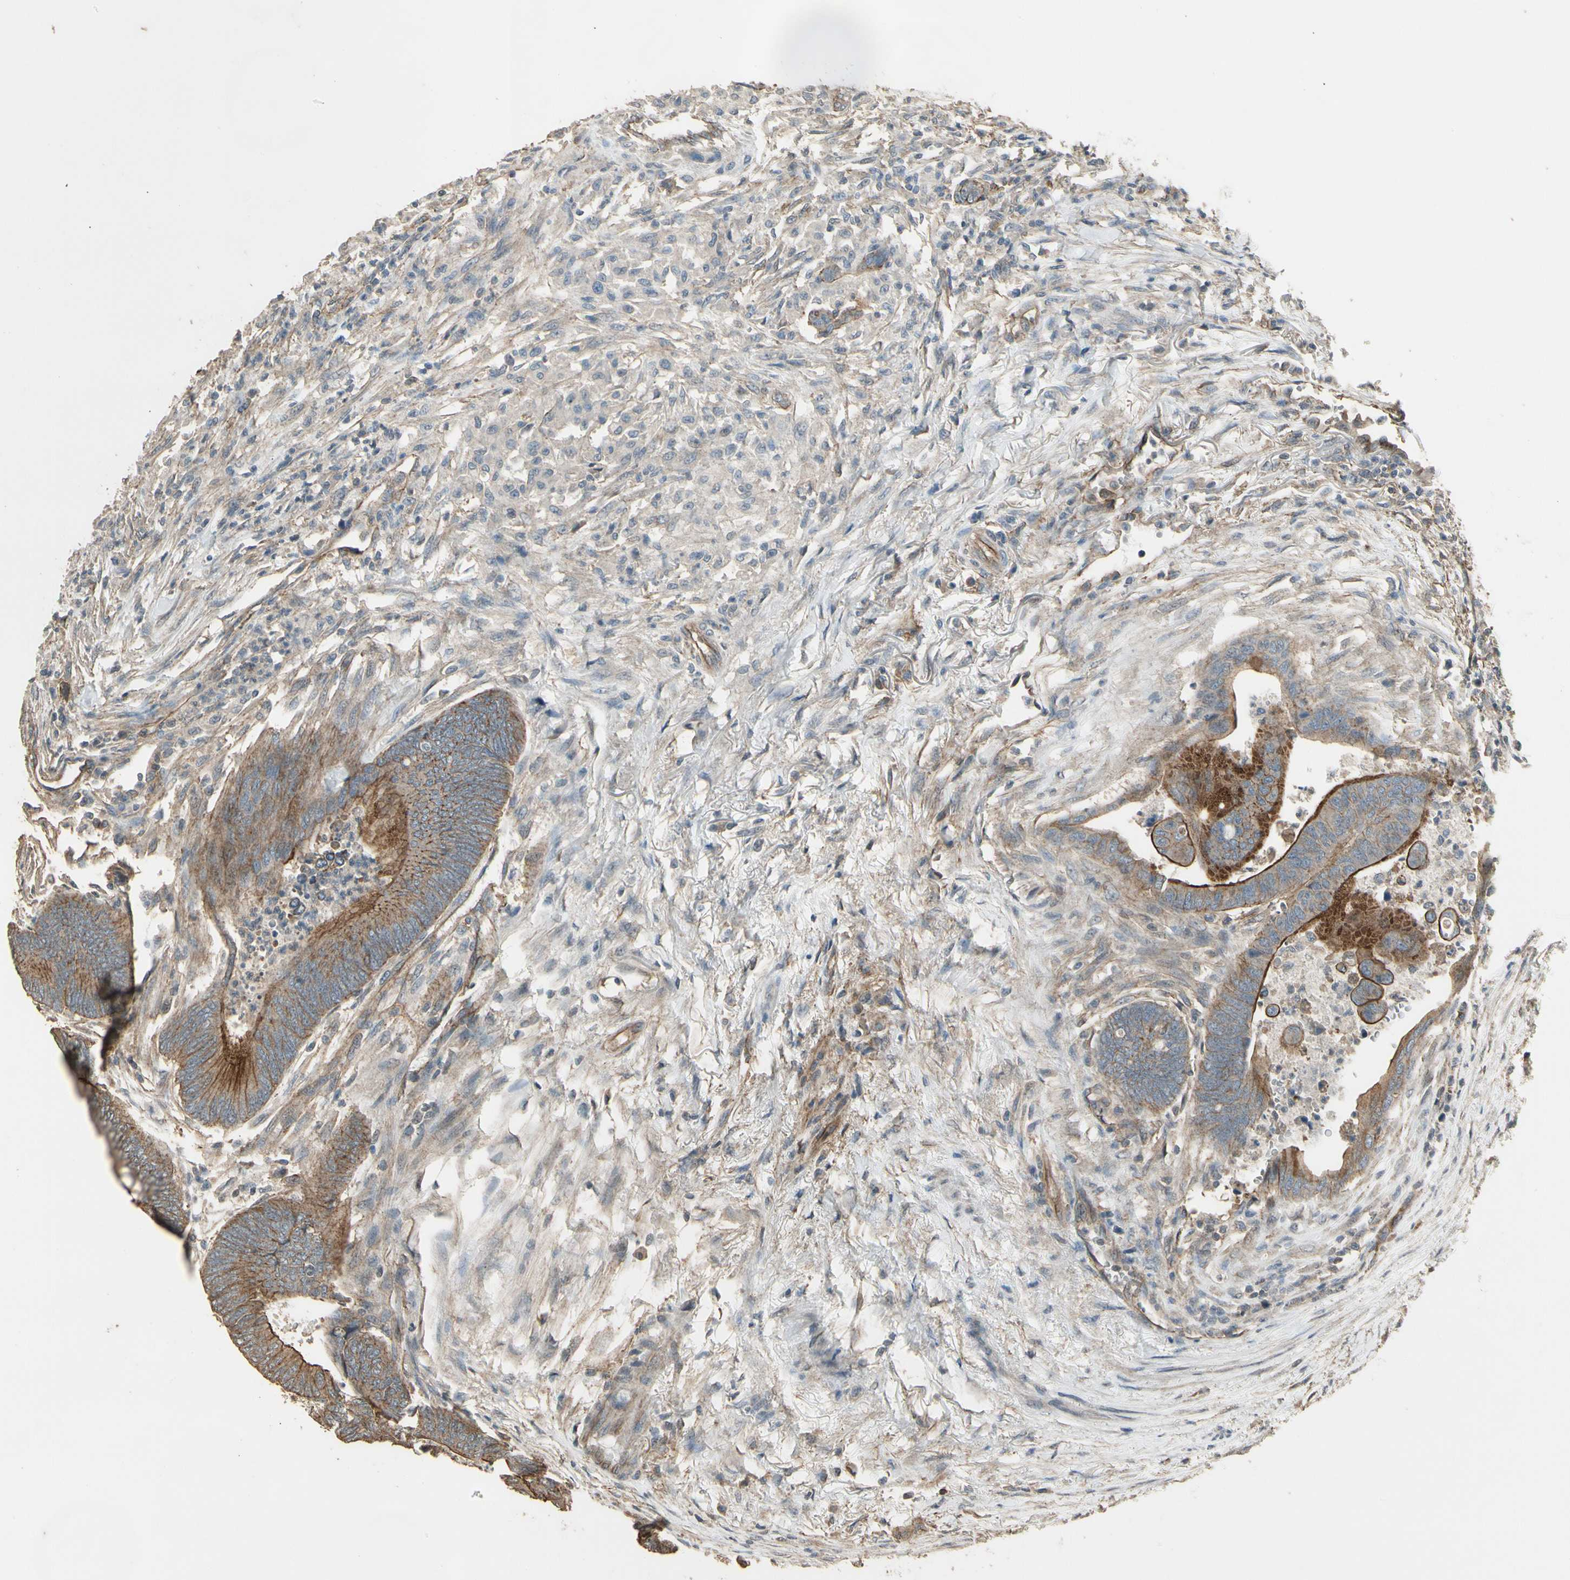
{"staining": {"intensity": "strong", "quantity": ">75%", "location": "cytoplasmic/membranous"}, "tissue": "colorectal cancer", "cell_type": "Tumor cells", "image_type": "cancer", "snomed": [{"axis": "morphology", "description": "Normal tissue, NOS"}, {"axis": "morphology", "description": "Adenocarcinoma, NOS"}, {"axis": "topography", "description": "Rectum"}, {"axis": "topography", "description": "Peripheral nerve tissue"}], "caption": "Immunohistochemistry (IHC) staining of colorectal cancer, which demonstrates high levels of strong cytoplasmic/membranous positivity in approximately >75% of tumor cells indicating strong cytoplasmic/membranous protein expression. The staining was performed using DAB (3,3'-diaminobenzidine) (brown) for protein detection and nuclei were counterstained in hematoxylin (blue).", "gene": "RNF180", "patient": {"sex": "male", "age": 92}}